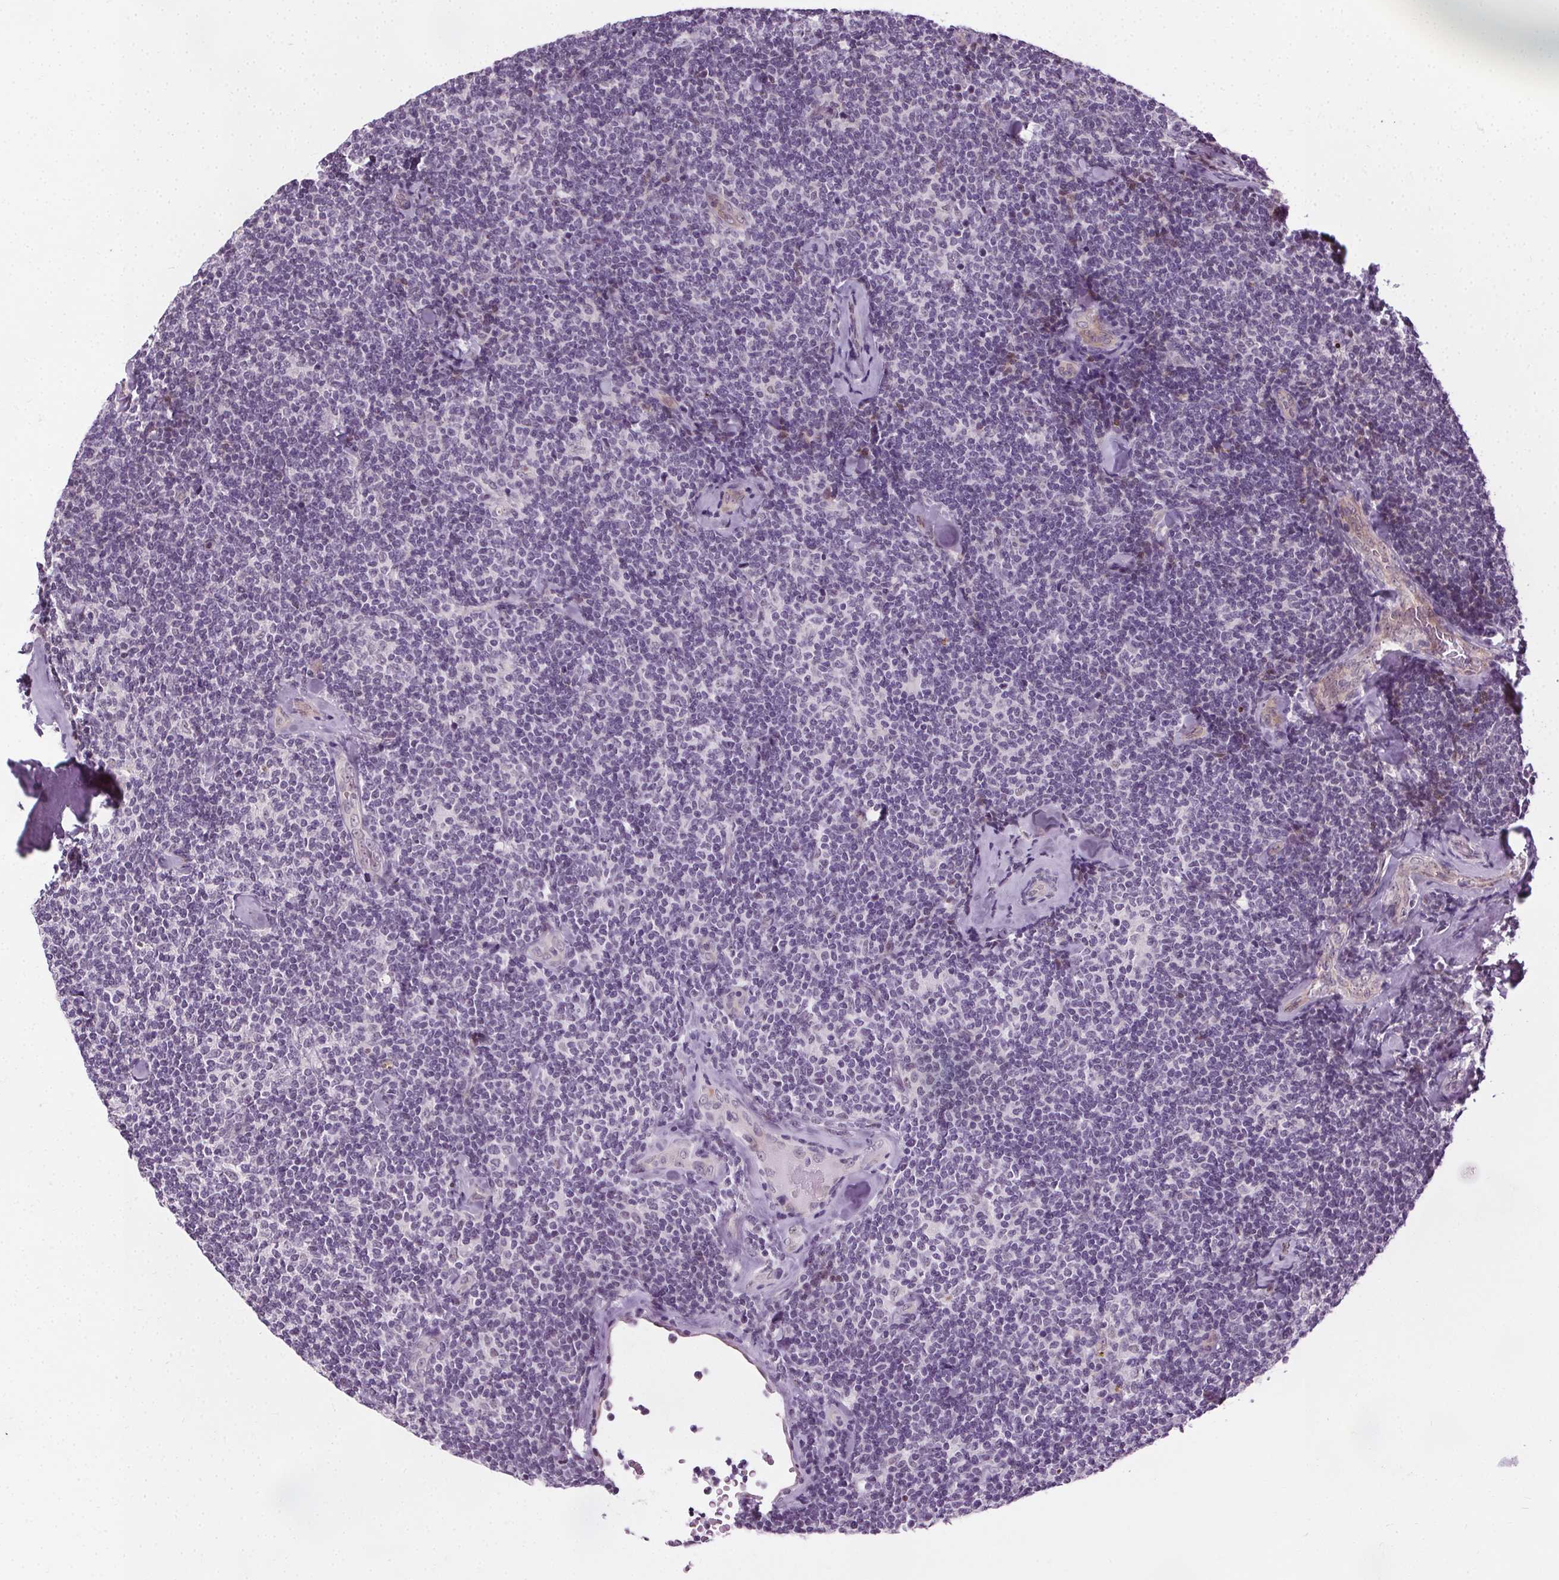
{"staining": {"intensity": "negative", "quantity": "none", "location": "none"}, "tissue": "lymphoma", "cell_type": "Tumor cells", "image_type": "cancer", "snomed": [{"axis": "morphology", "description": "Malignant lymphoma, non-Hodgkin's type, Low grade"}, {"axis": "topography", "description": "Lymph node"}], "caption": "Tumor cells are negative for protein expression in human malignant lymphoma, non-Hodgkin's type (low-grade). (IHC, brightfield microscopy, high magnification).", "gene": "CEBPA", "patient": {"sex": "female", "age": 56}}